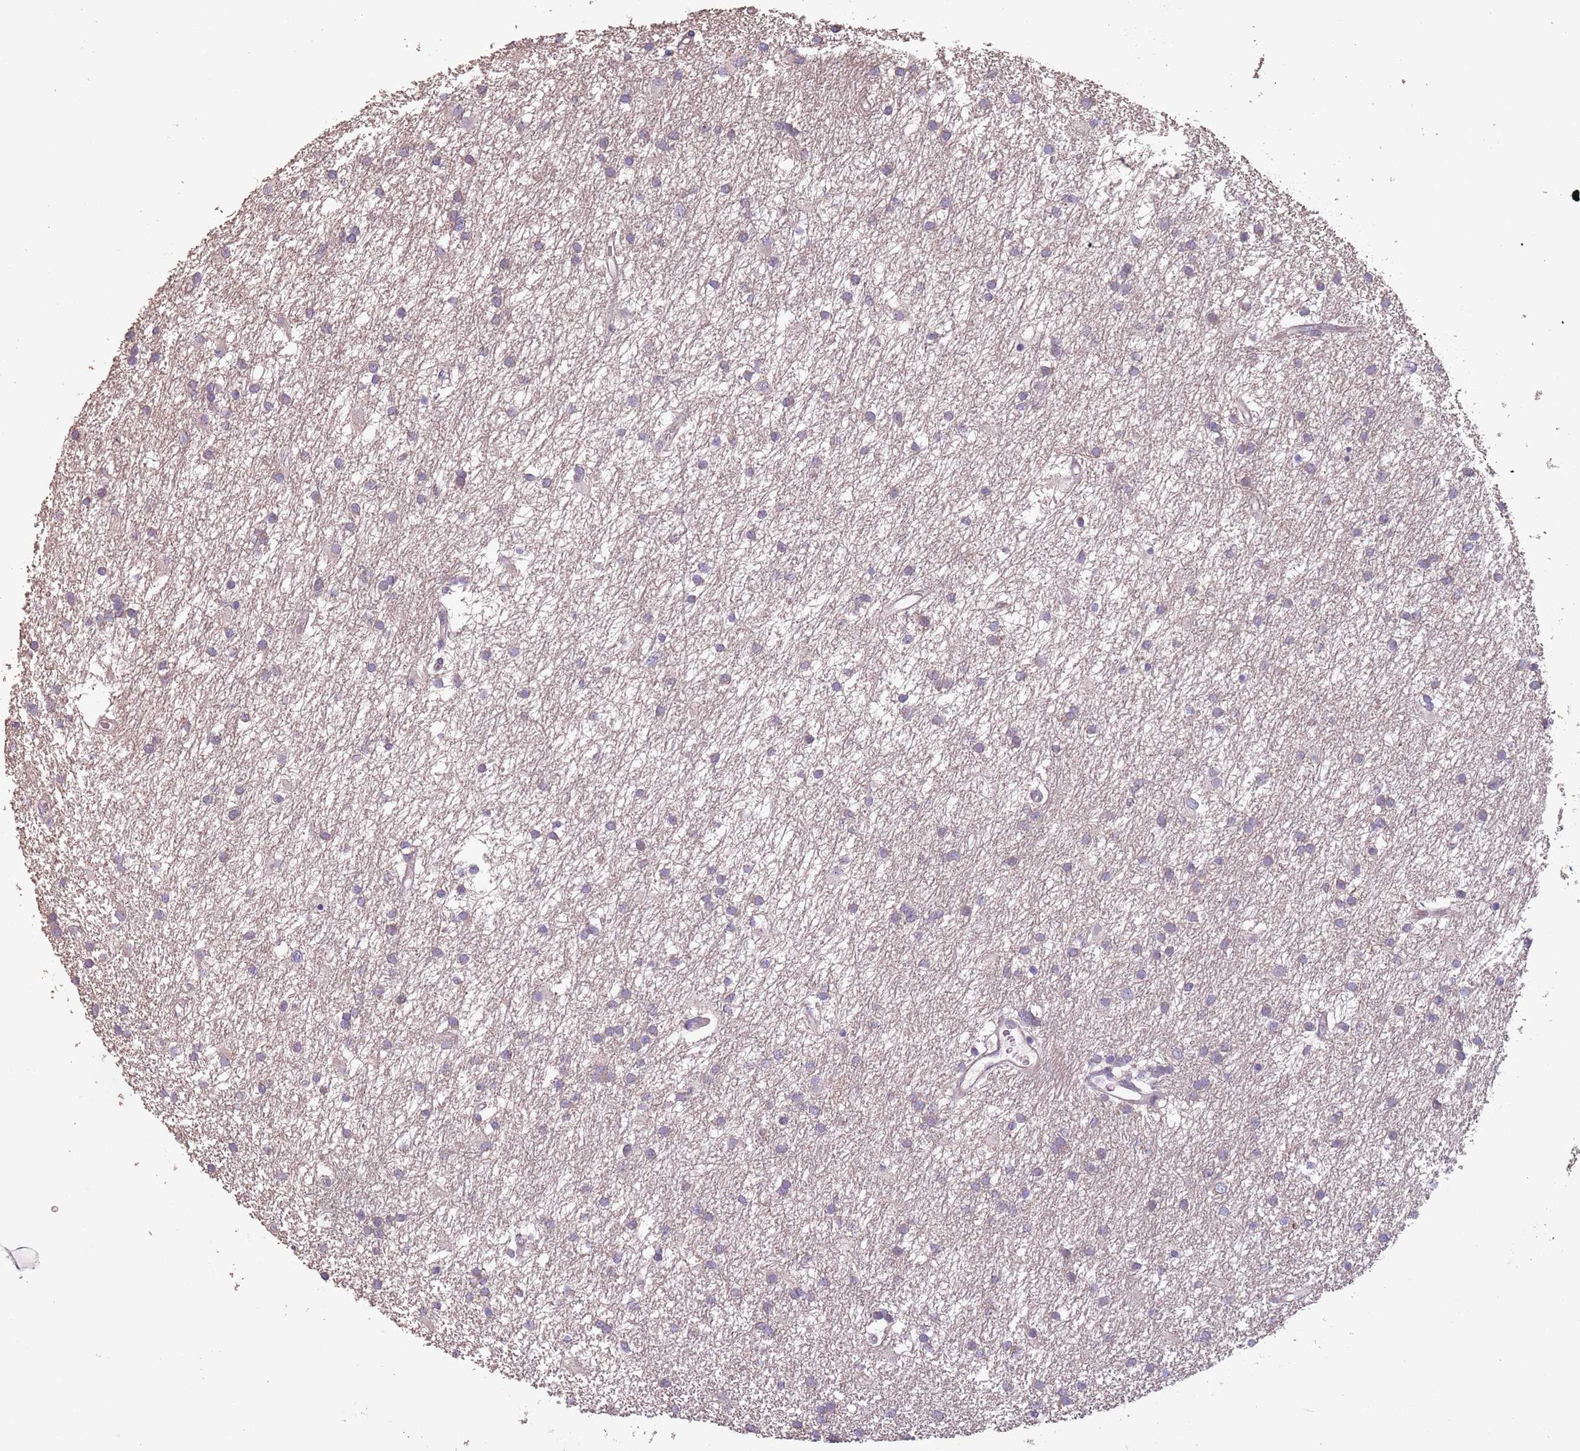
{"staining": {"intensity": "weak", "quantity": "<25%", "location": "cytoplasmic/membranous"}, "tissue": "glioma", "cell_type": "Tumor cells", "image_type": "cancer", "snomed": [{"axis": "morphology", "description": "Glioma, malignant, High grade"}, {"axis": "topography", "description": "Brain"}], "caption": "Immunohistochemical staining of human malignant glioma (high-grade) reveals no significant positivity in tumor cells. (DAB immunohistochemistry visualized using brightfield microscopy, high magnification).", "gene": "MBD3L1", "patient": {"sex": "male", "age": 77}}